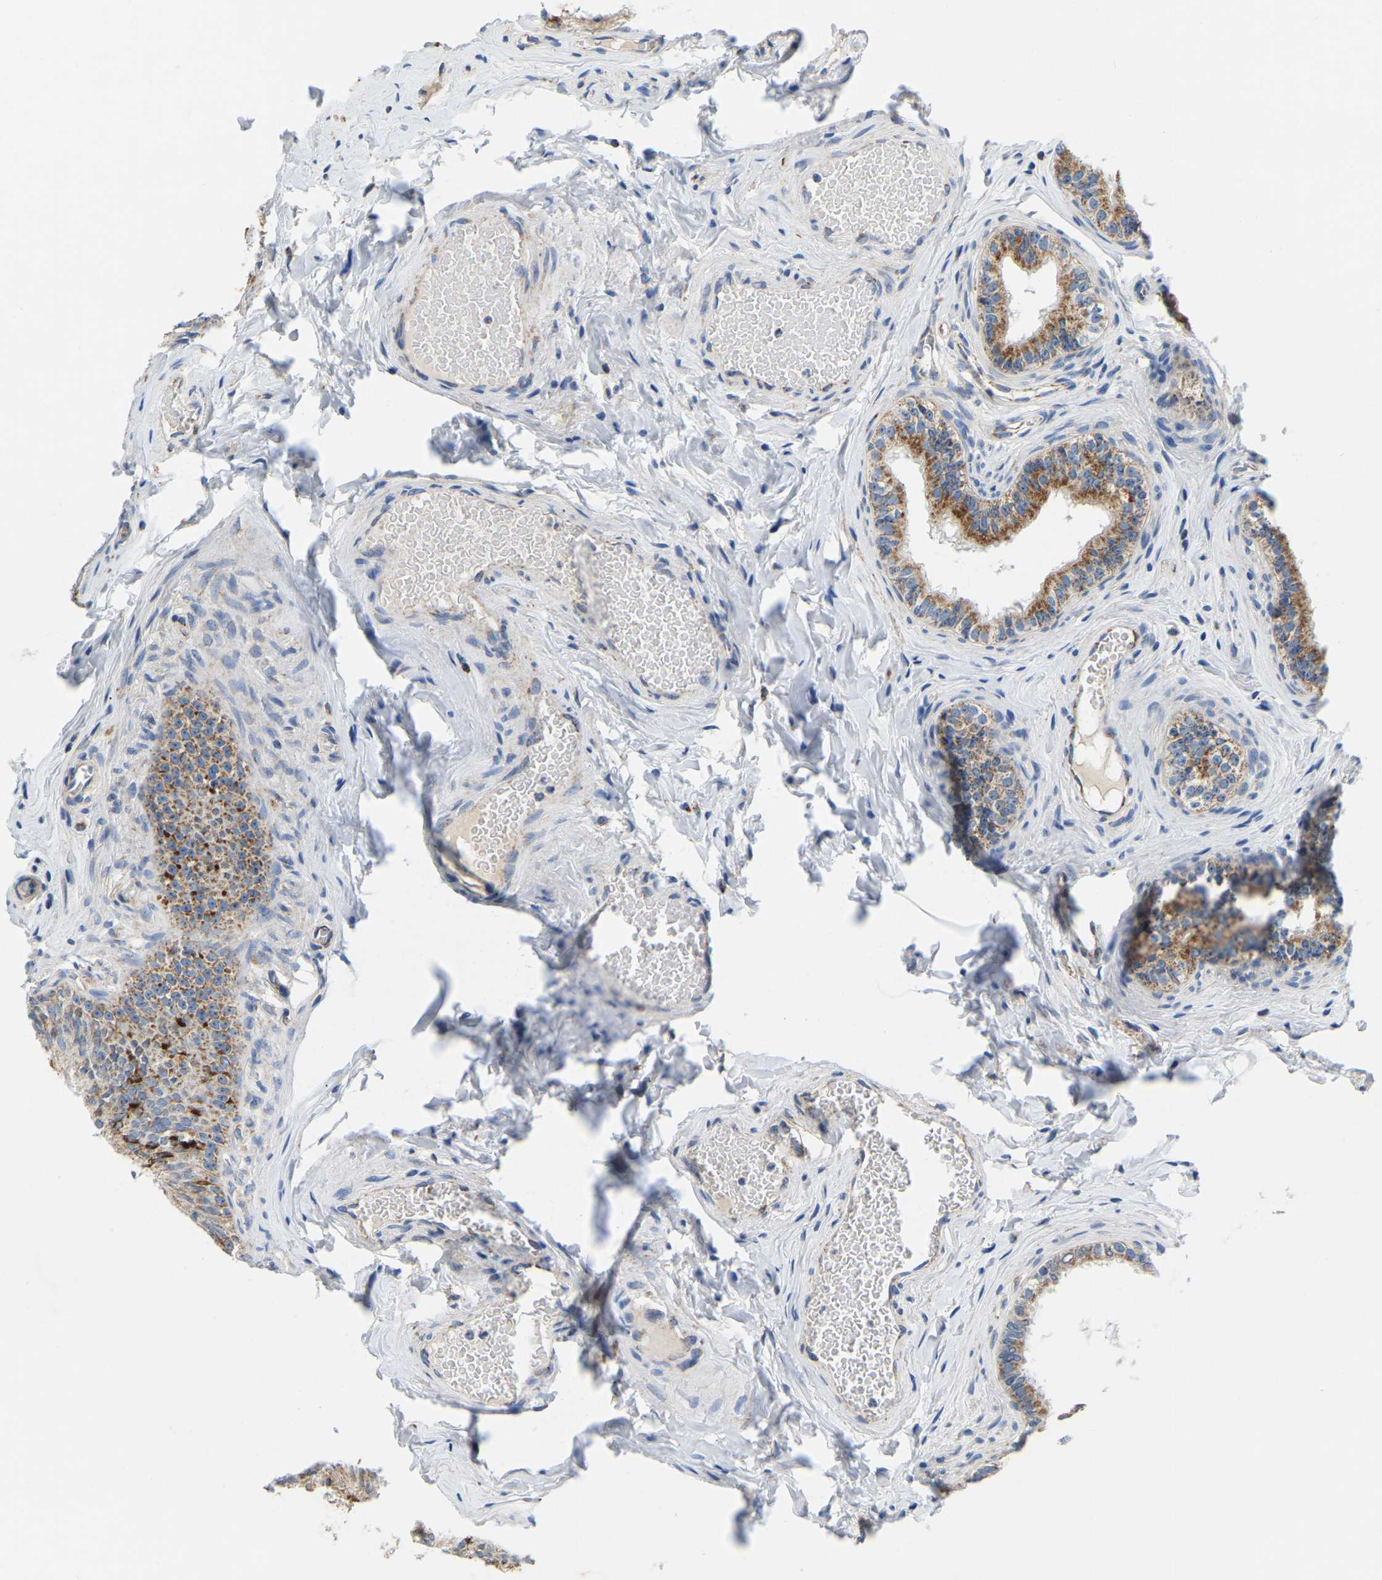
{"staining": {"intensity": "moderate", "quantity": ">75%", "location": "cytoplasmic/membranous"}, "tissue": "epididymis", "cell_type": "Glandular cells", "image_type": "normal", "snomed": [{"axis": "morphology", "description": "Normal tissue, NOS"}, {"axis": "topography", "description": "Testis"}, {"axis": "topography", "description": "Epididymis"}], "caption": "Protein expression analysis of benign human epididymis reveals moderate cytoplasmic/membranous expression in about >75% of glandular cells. The staining was performed using DAB (3,3'-diaminobenzidine), with brown indicating positive protein expression. Nuclei are stained blue with hematoxylin.", "gene": "SFXN1", "patient": {"sex": "male", "age": 36}}